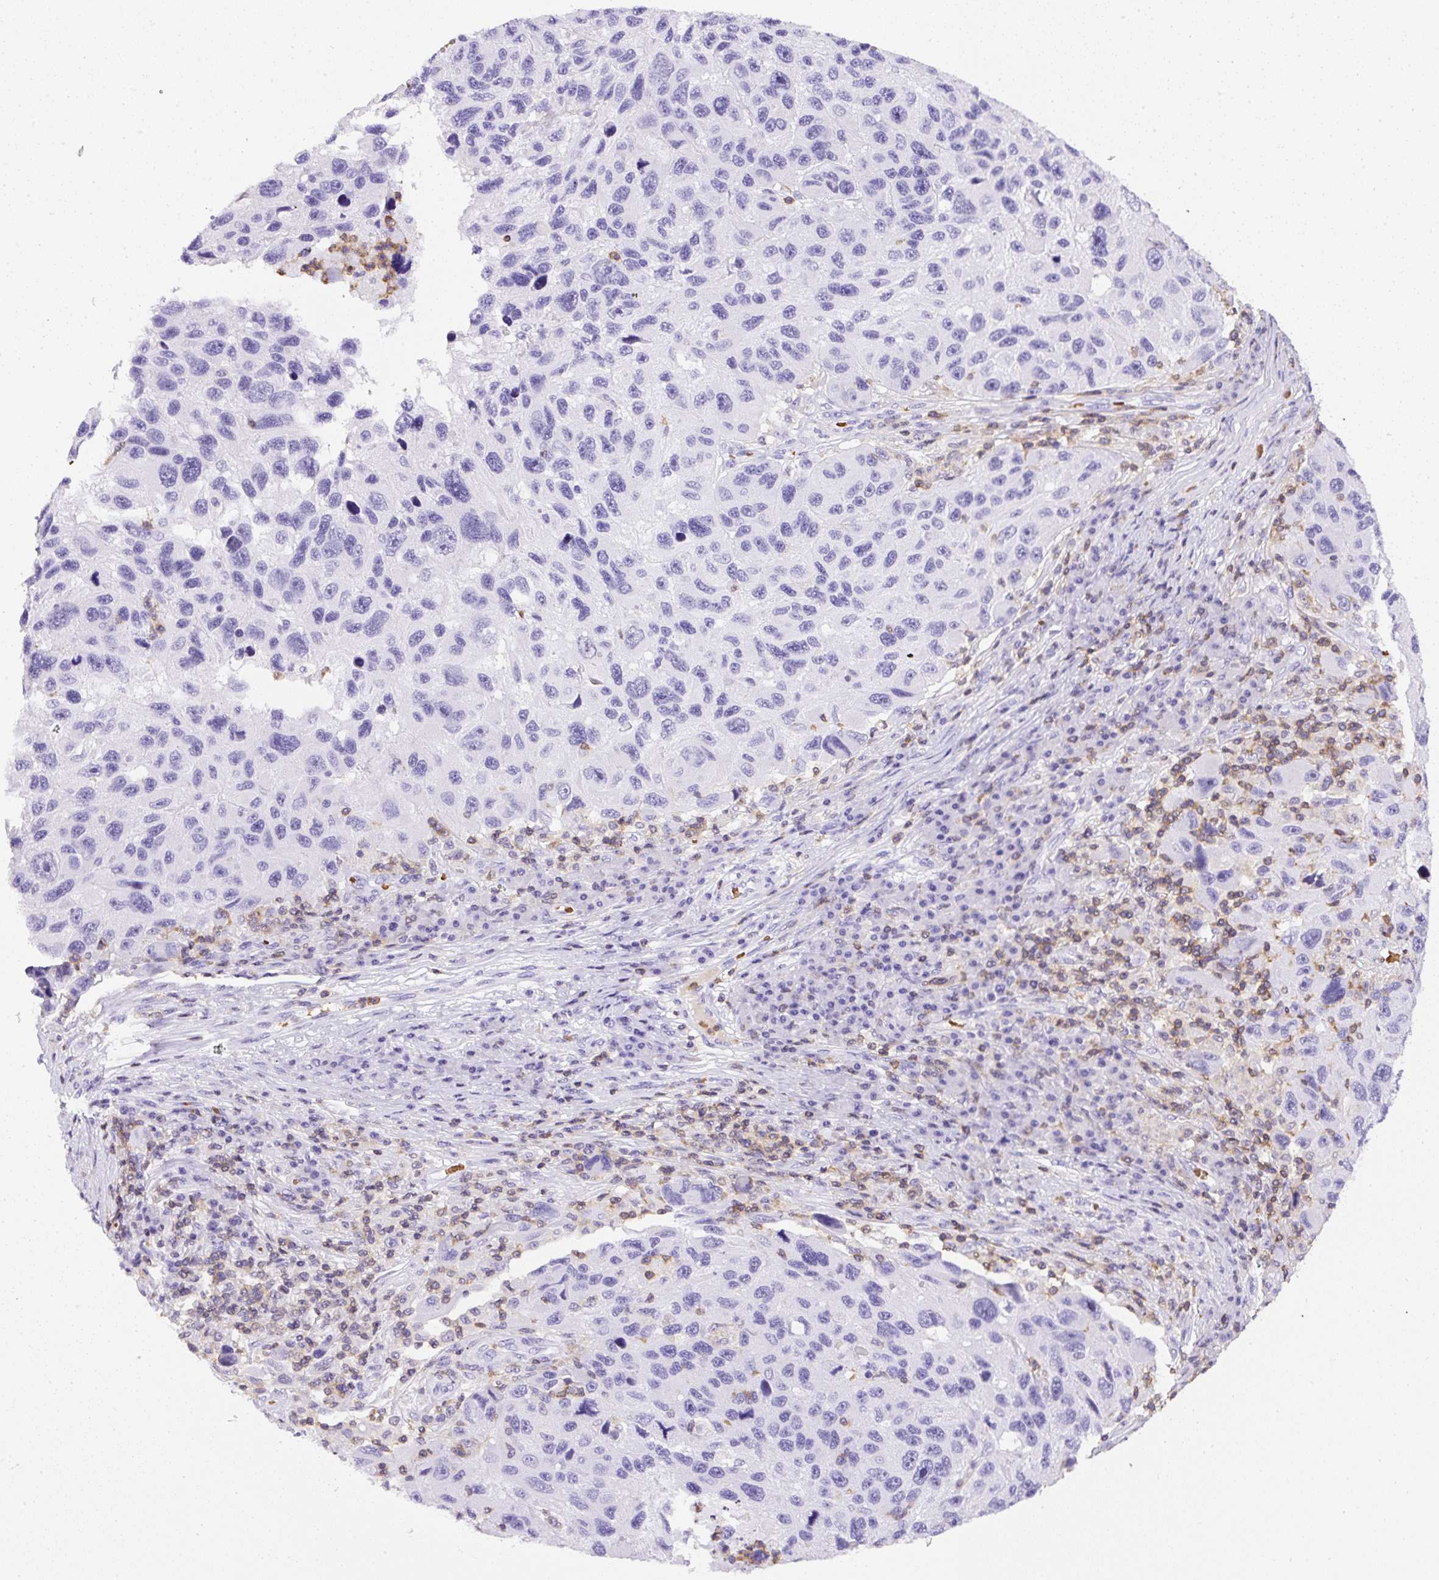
{"staining": {"intensity": "negative", "quantity": "none", "location": "none"}, "tissue": "melanoma", "cell_type": "Tumor cells", "image_type": "cancer", "snomed": [{"axis": "morphology", "description": "Malignant melanoma, NOS"}, {"axis": "topography", "description": "Skin"}], "caption": "High power microscopy micrograph of an IHC micrograph of malignant melanoma, revealing no significant staining in tumor cells.", "gene": "FAM228B", "patient": {"sex": "male", "age": 53}}